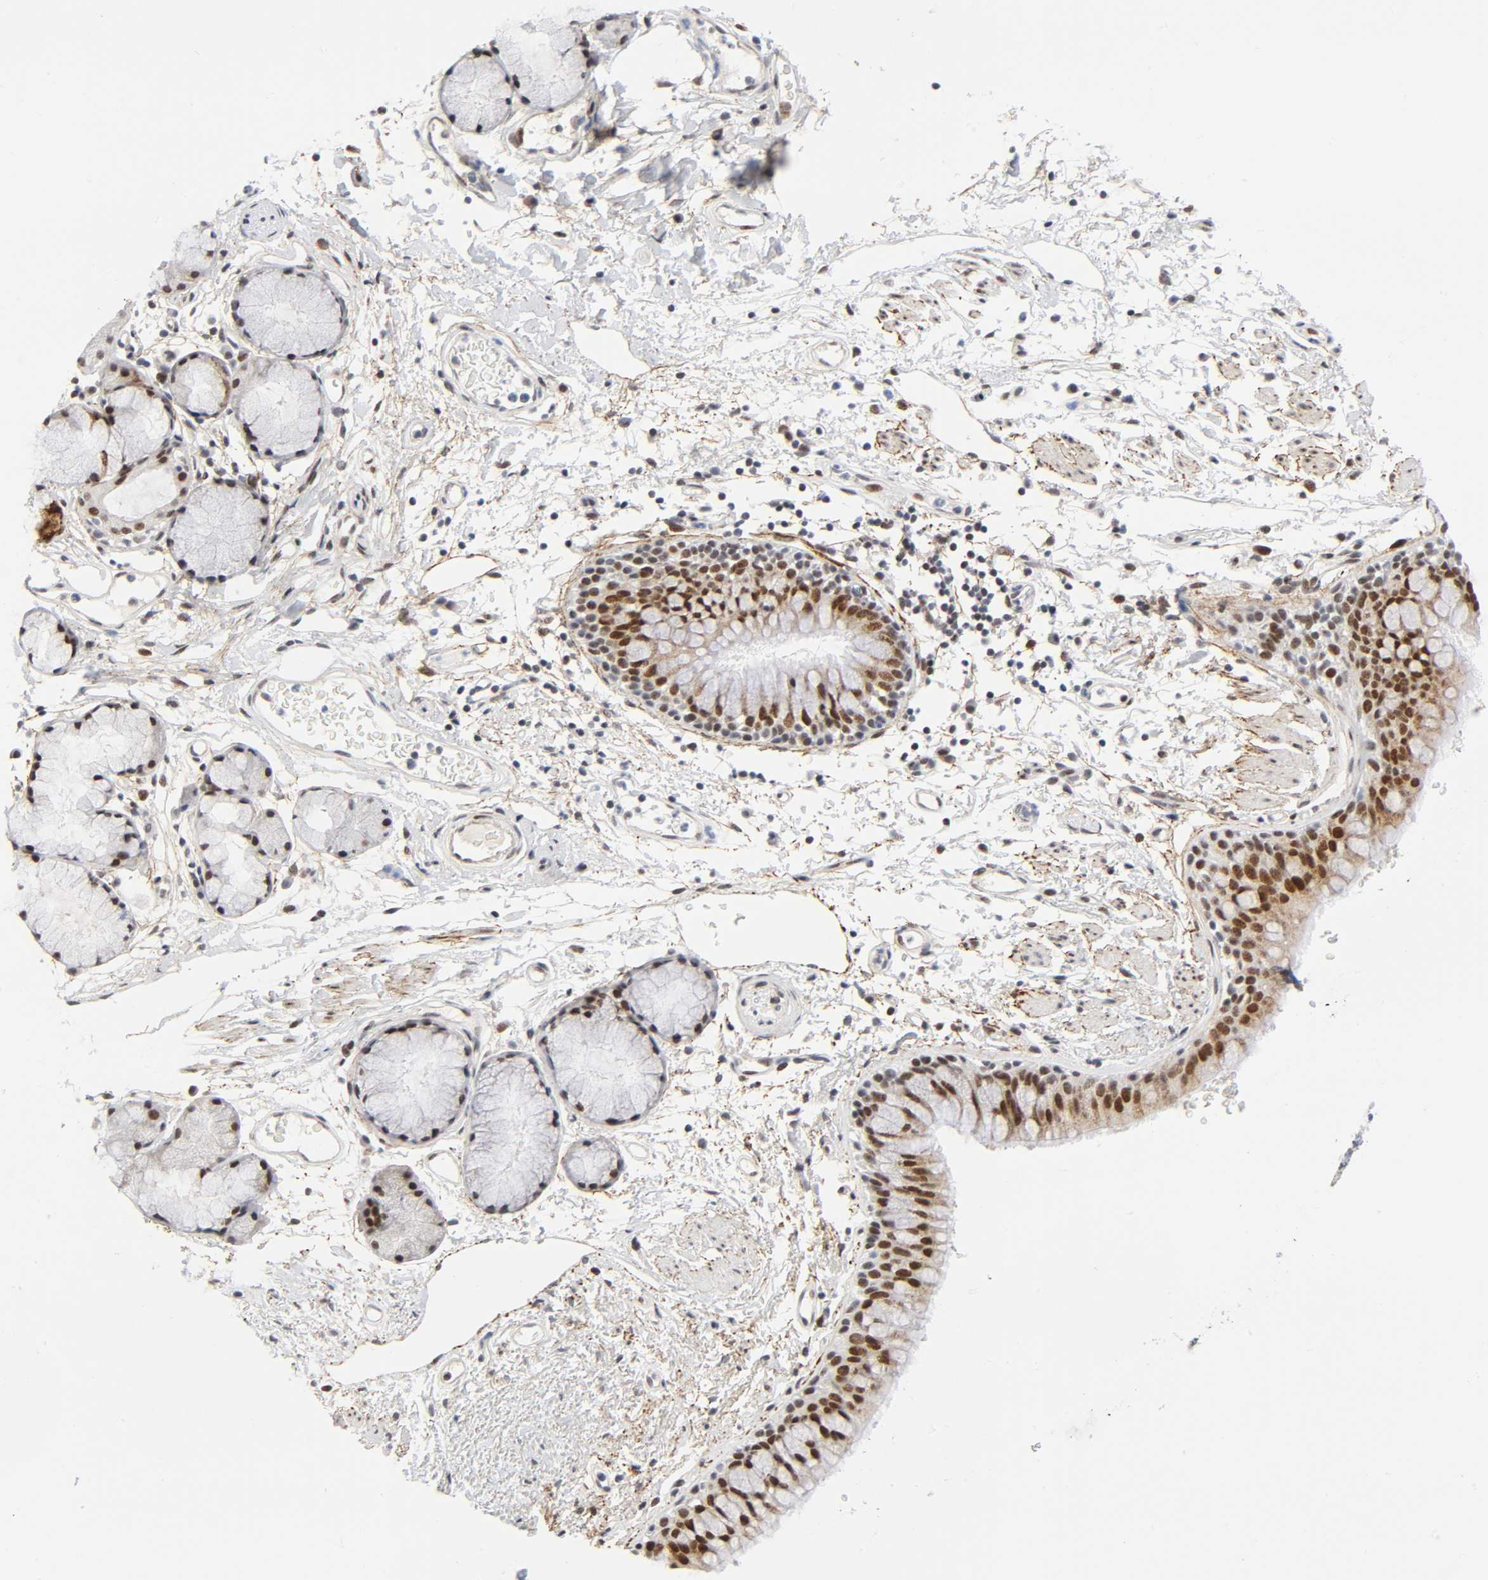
{"staining": {"intensity": "moderate", "quantity": ">75%", "location": "nuclear"}, "tissue": "bronchus", "cell_type": "Respiratory epithelial cells", "image_type": "normal", "snomed": [{"axis": "morphology", "description": "Normal tissue, NOS"}, {"axis": "topography", "description": "Bronchus"}], "caption": "Human bronchus stained with a brown dye shows moderate nuclear positive expression in approximately >75% of respiratory epithelial cells.", "gene": "DIDO1", "patient": {"sex": "female", "age": 73}}